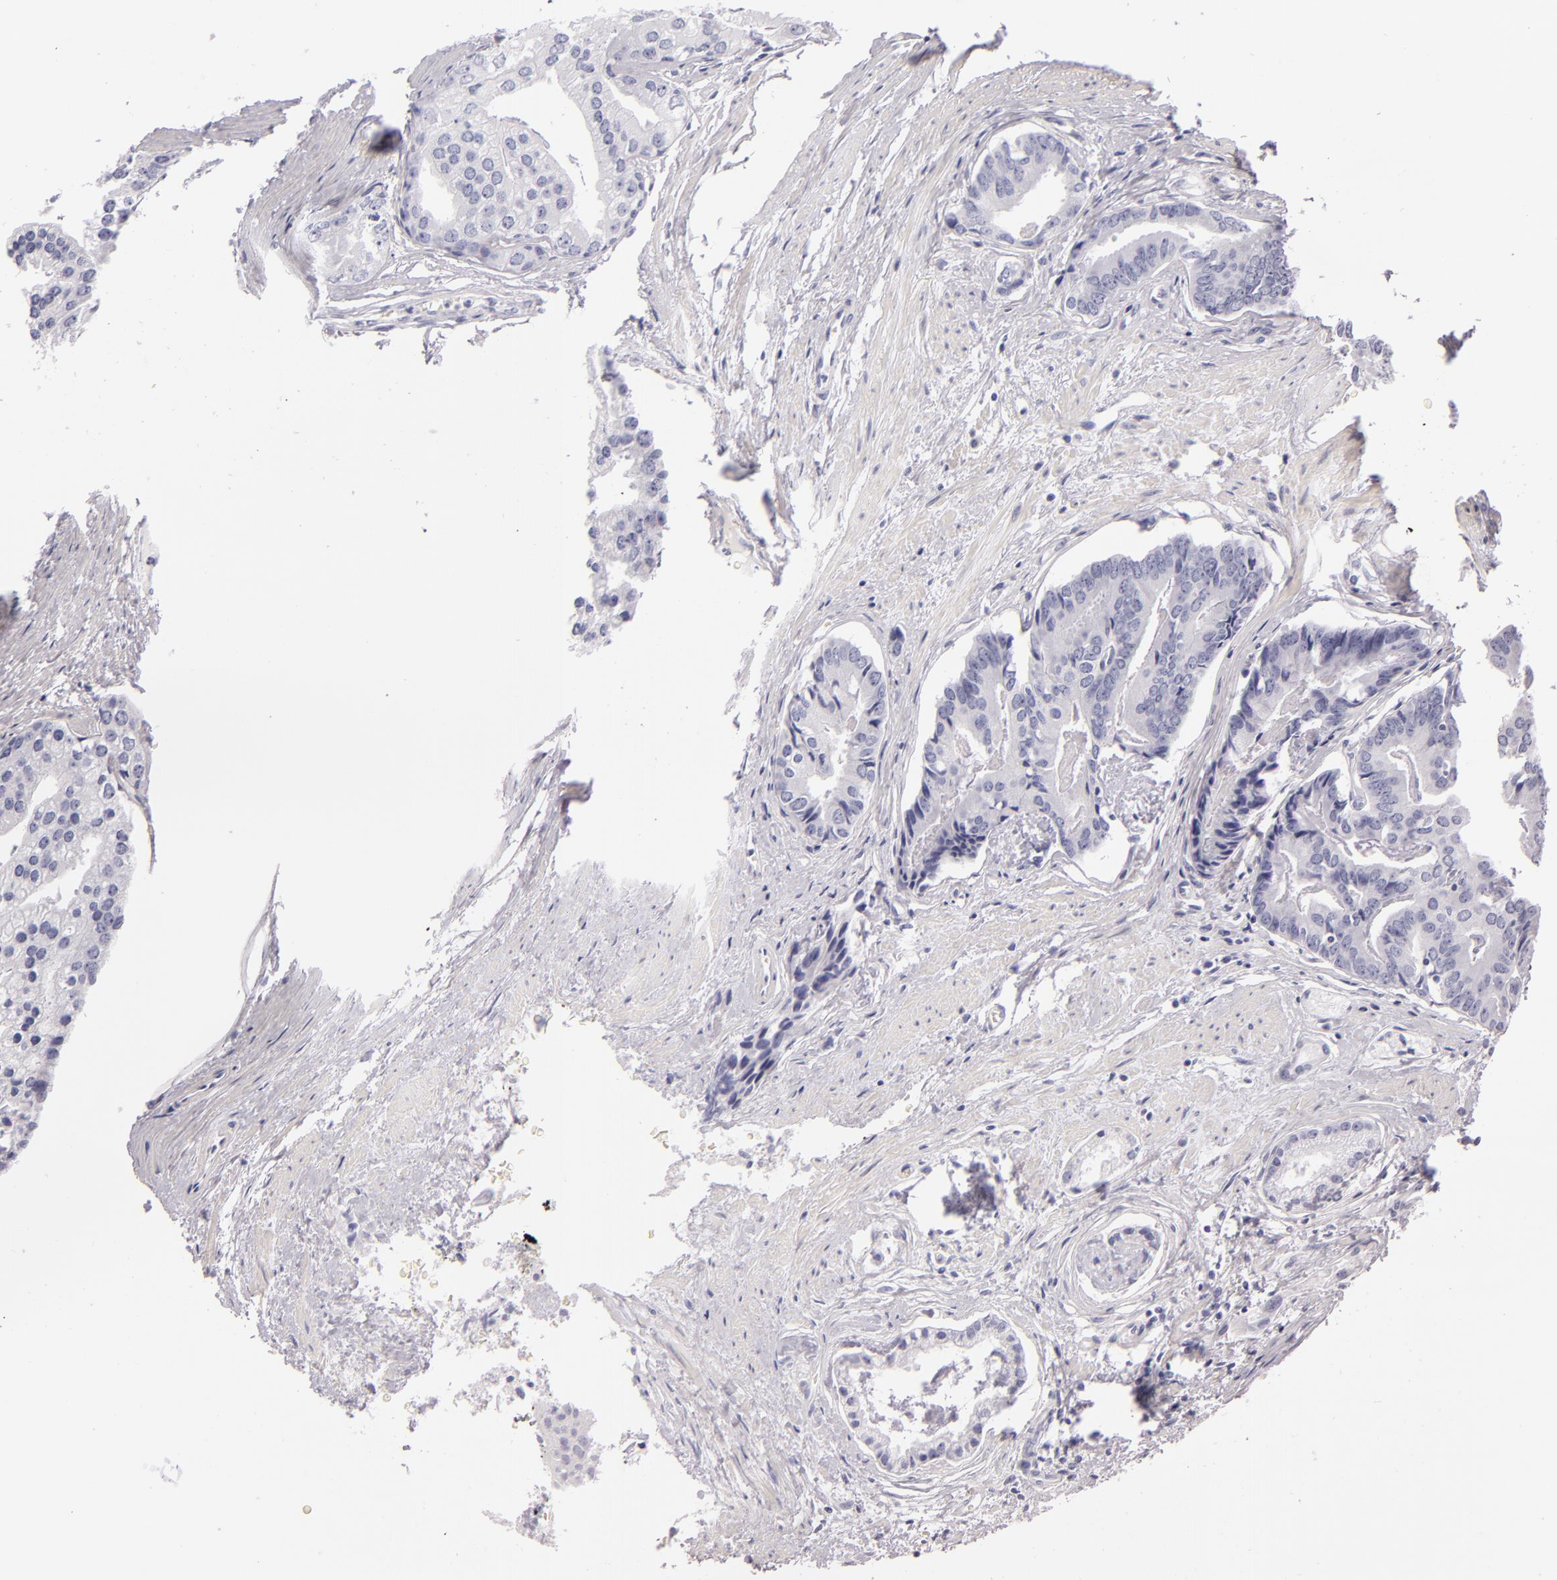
{"staining": {"intensity": "negative", "quantity": "none", "location": "none"}, "tissue": "prostate cancer", "cell_type": "Tumor cells", "image_type": "cancer", "snomed": [{"axis": "morphology", "description": "Adenocarcinoma, High grade"}, {"axis": "topography", "description": "Prostate"}], "caption": "Prostate cancer stained for a protein using IHC shows no expression tumor cells.", "gene": "INA", "patient": {"sex": "male", "age": 56}}